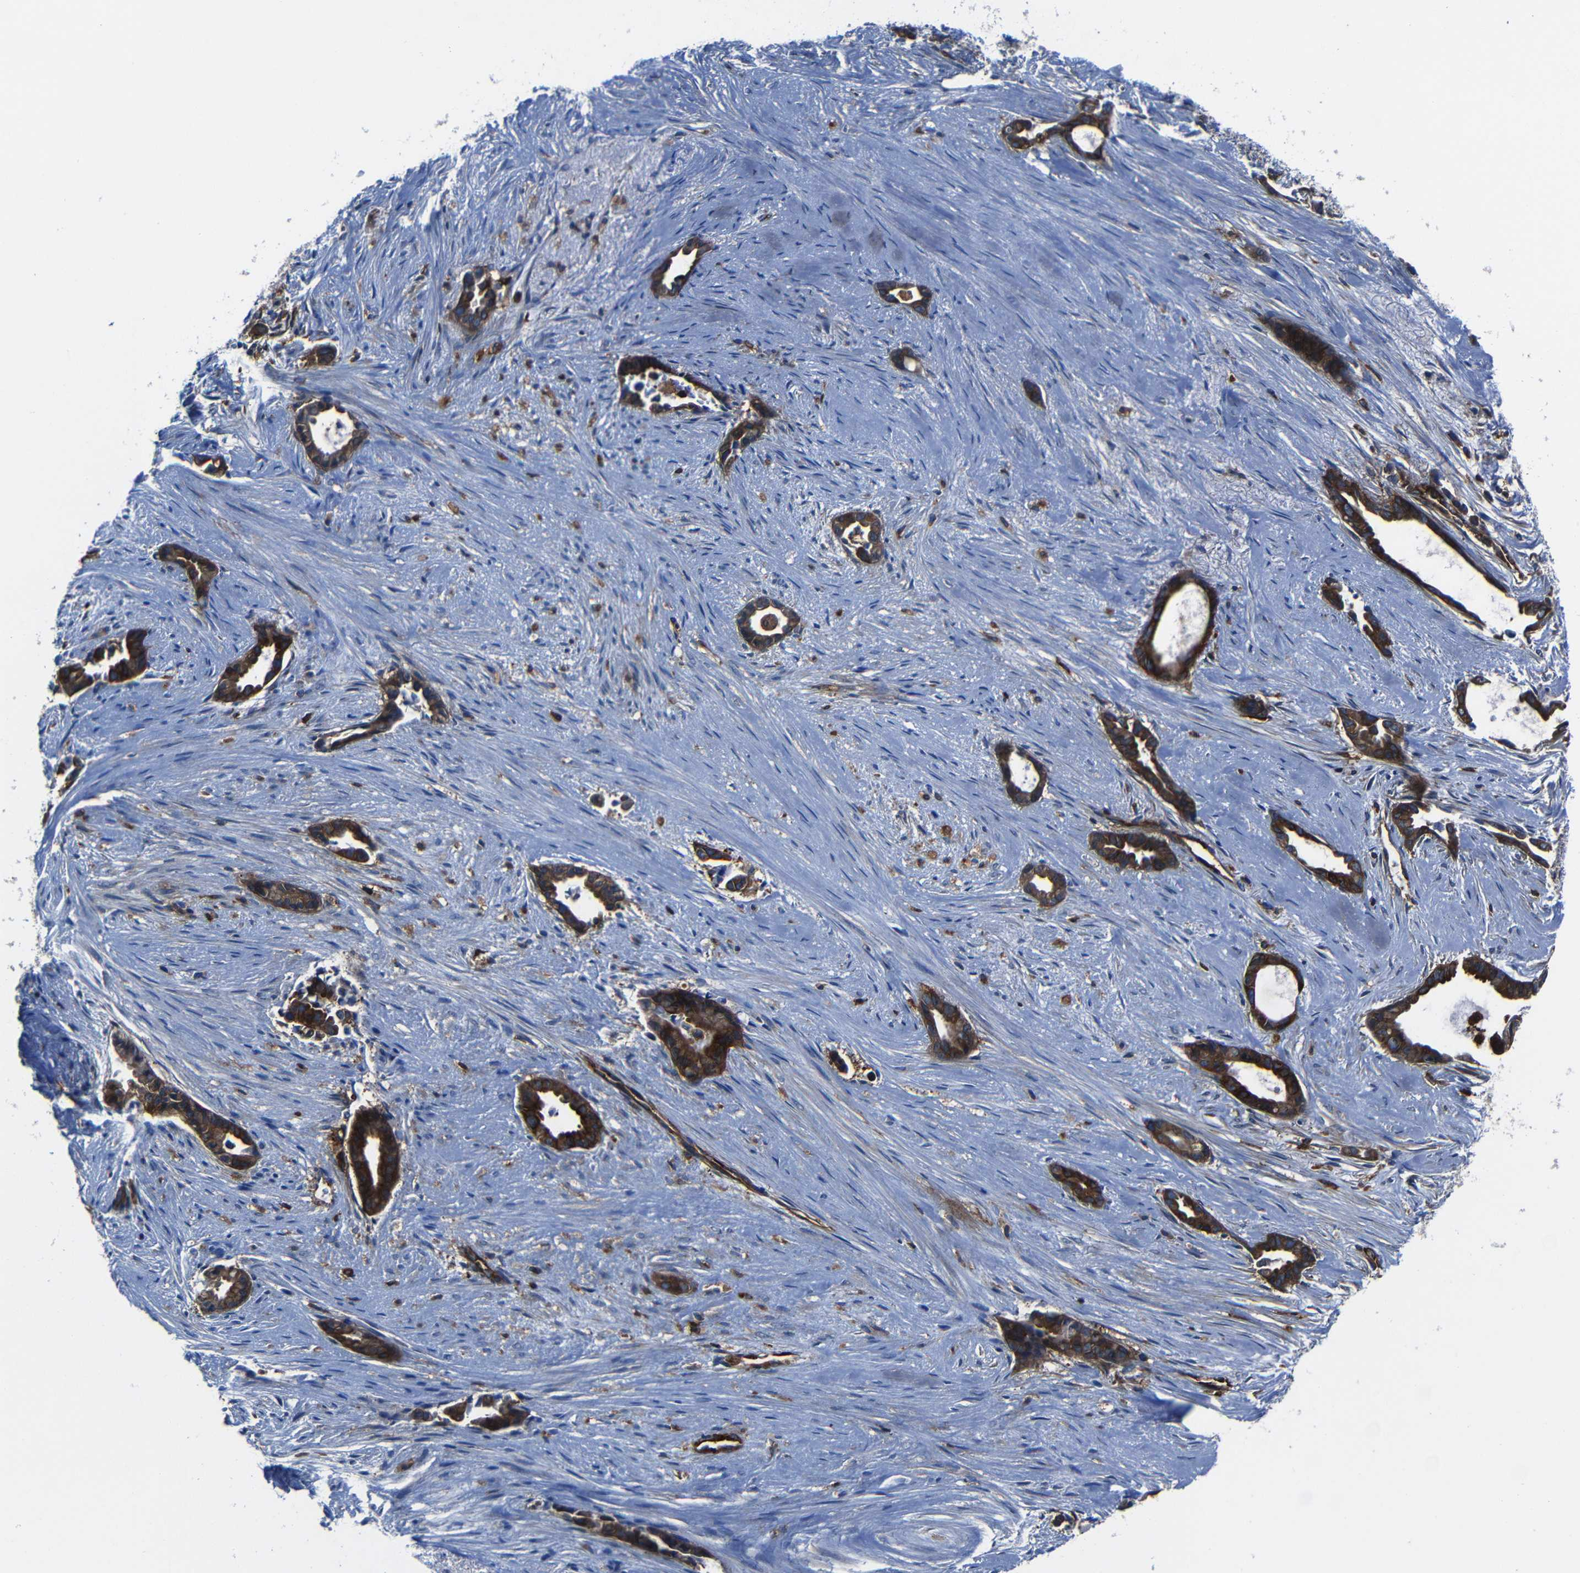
{"staining": {"intensity": "strong", "quantity": ">75%", "location": "cytoplasmic/membranous"}, "tissue": "liver cancer", "cell_type": "Tumor cells", "image_type": "cancer", "snomed": [{"axis": "morphology", "description": "Cholangiocarcinoma"}, {"axis": "topography", "description": "Liver"}], "caption": "Protein staining reveals strong cytoplasmic/membranous expression in about >75% of tumor cells in liver cancer (cholangiocarcinoma). The staining was performed using DAB, with brown indicating positive protein expression. Nuclei are stained blue with hematoxylin.", "gene": "ARHGEF1", "patient": {"sex": "female", "age": 55}}